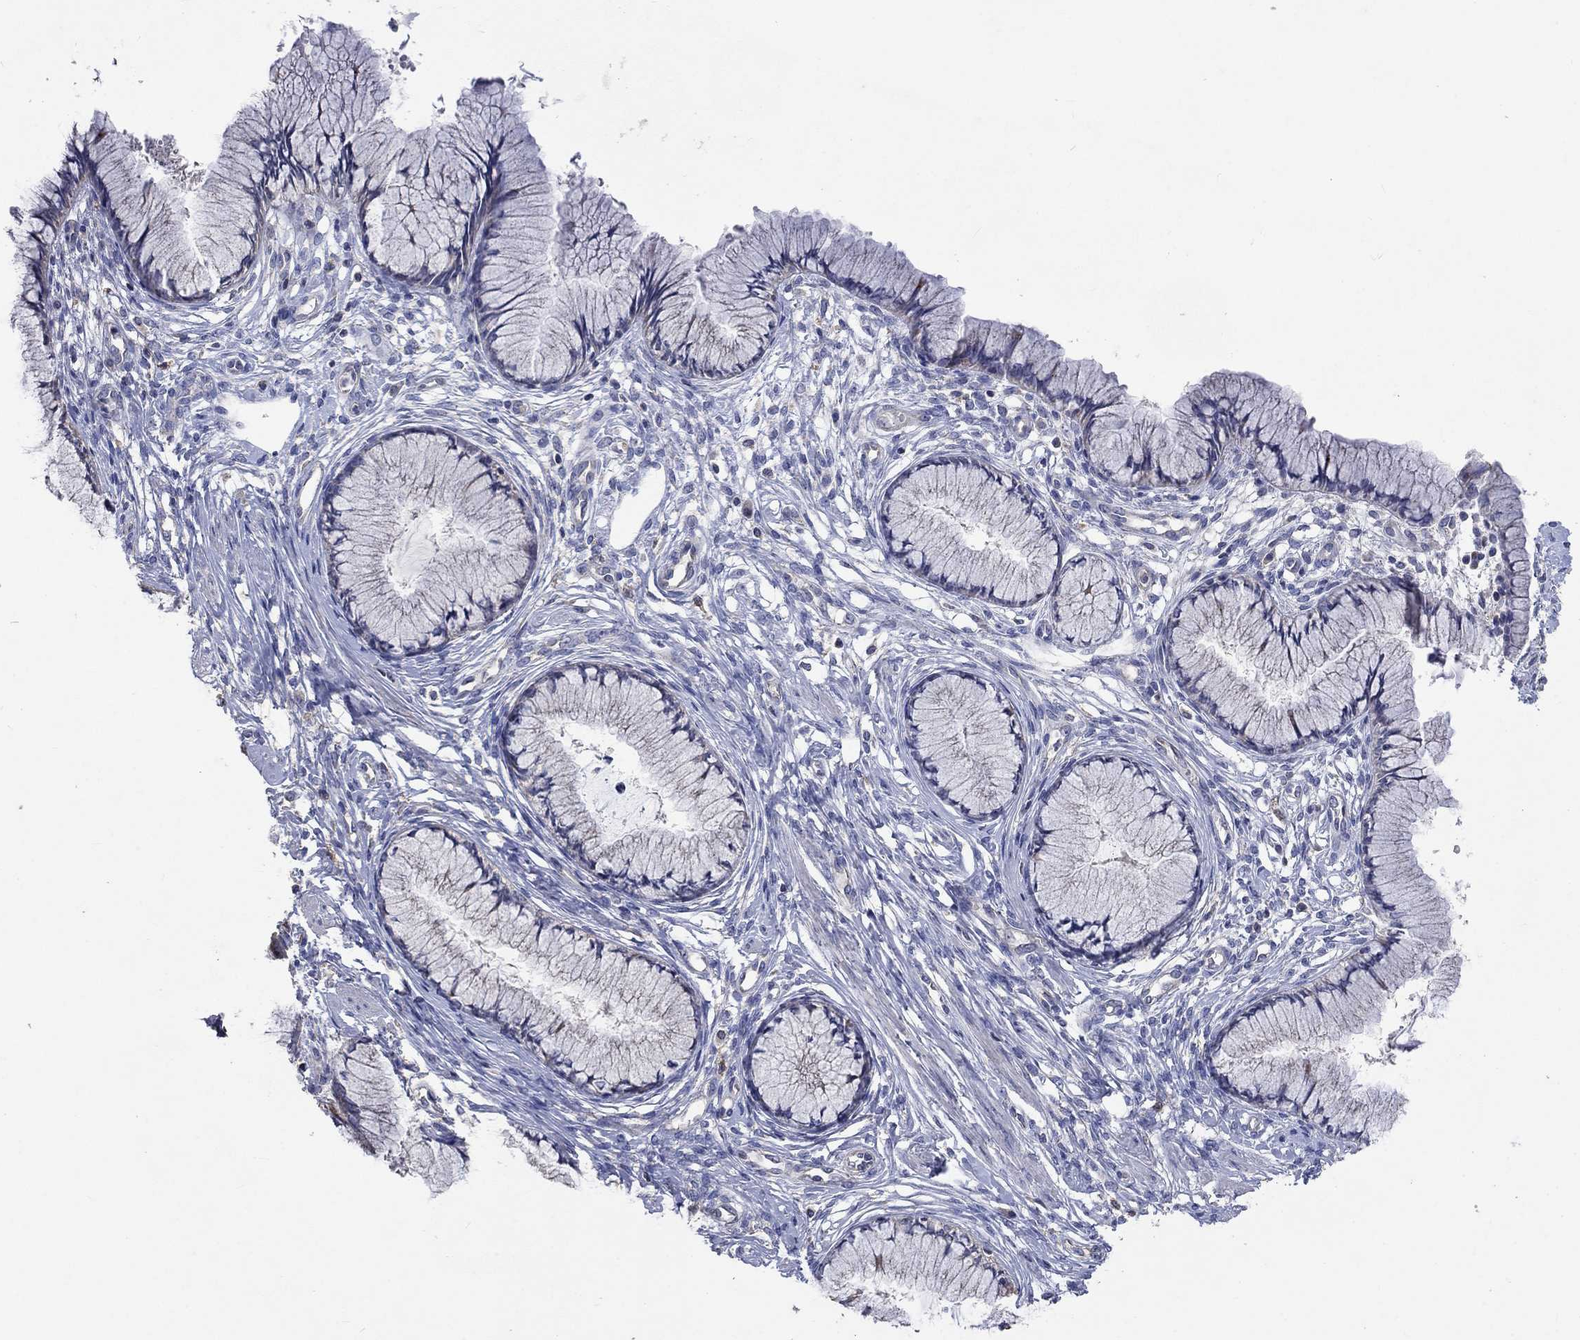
{"staining": {"intensity": "negative", "quantity": "none", "location": "none"}, "tissue": "cervix", "cell_type": "Glandular cells", "image_type": "normal", "snomed": [{"axis": "morphology", "description": "Normal tissue, NOS"}, {"axis": "topography", "description": "Cervix"}], "caption": "High power microscopy histopathology image of an IHC photomicrograph of unremarkable cervix, revealing no significant staining in glandular cells.", "gene": "UGT8", "patient": {"sex": "female", "age": 37}}